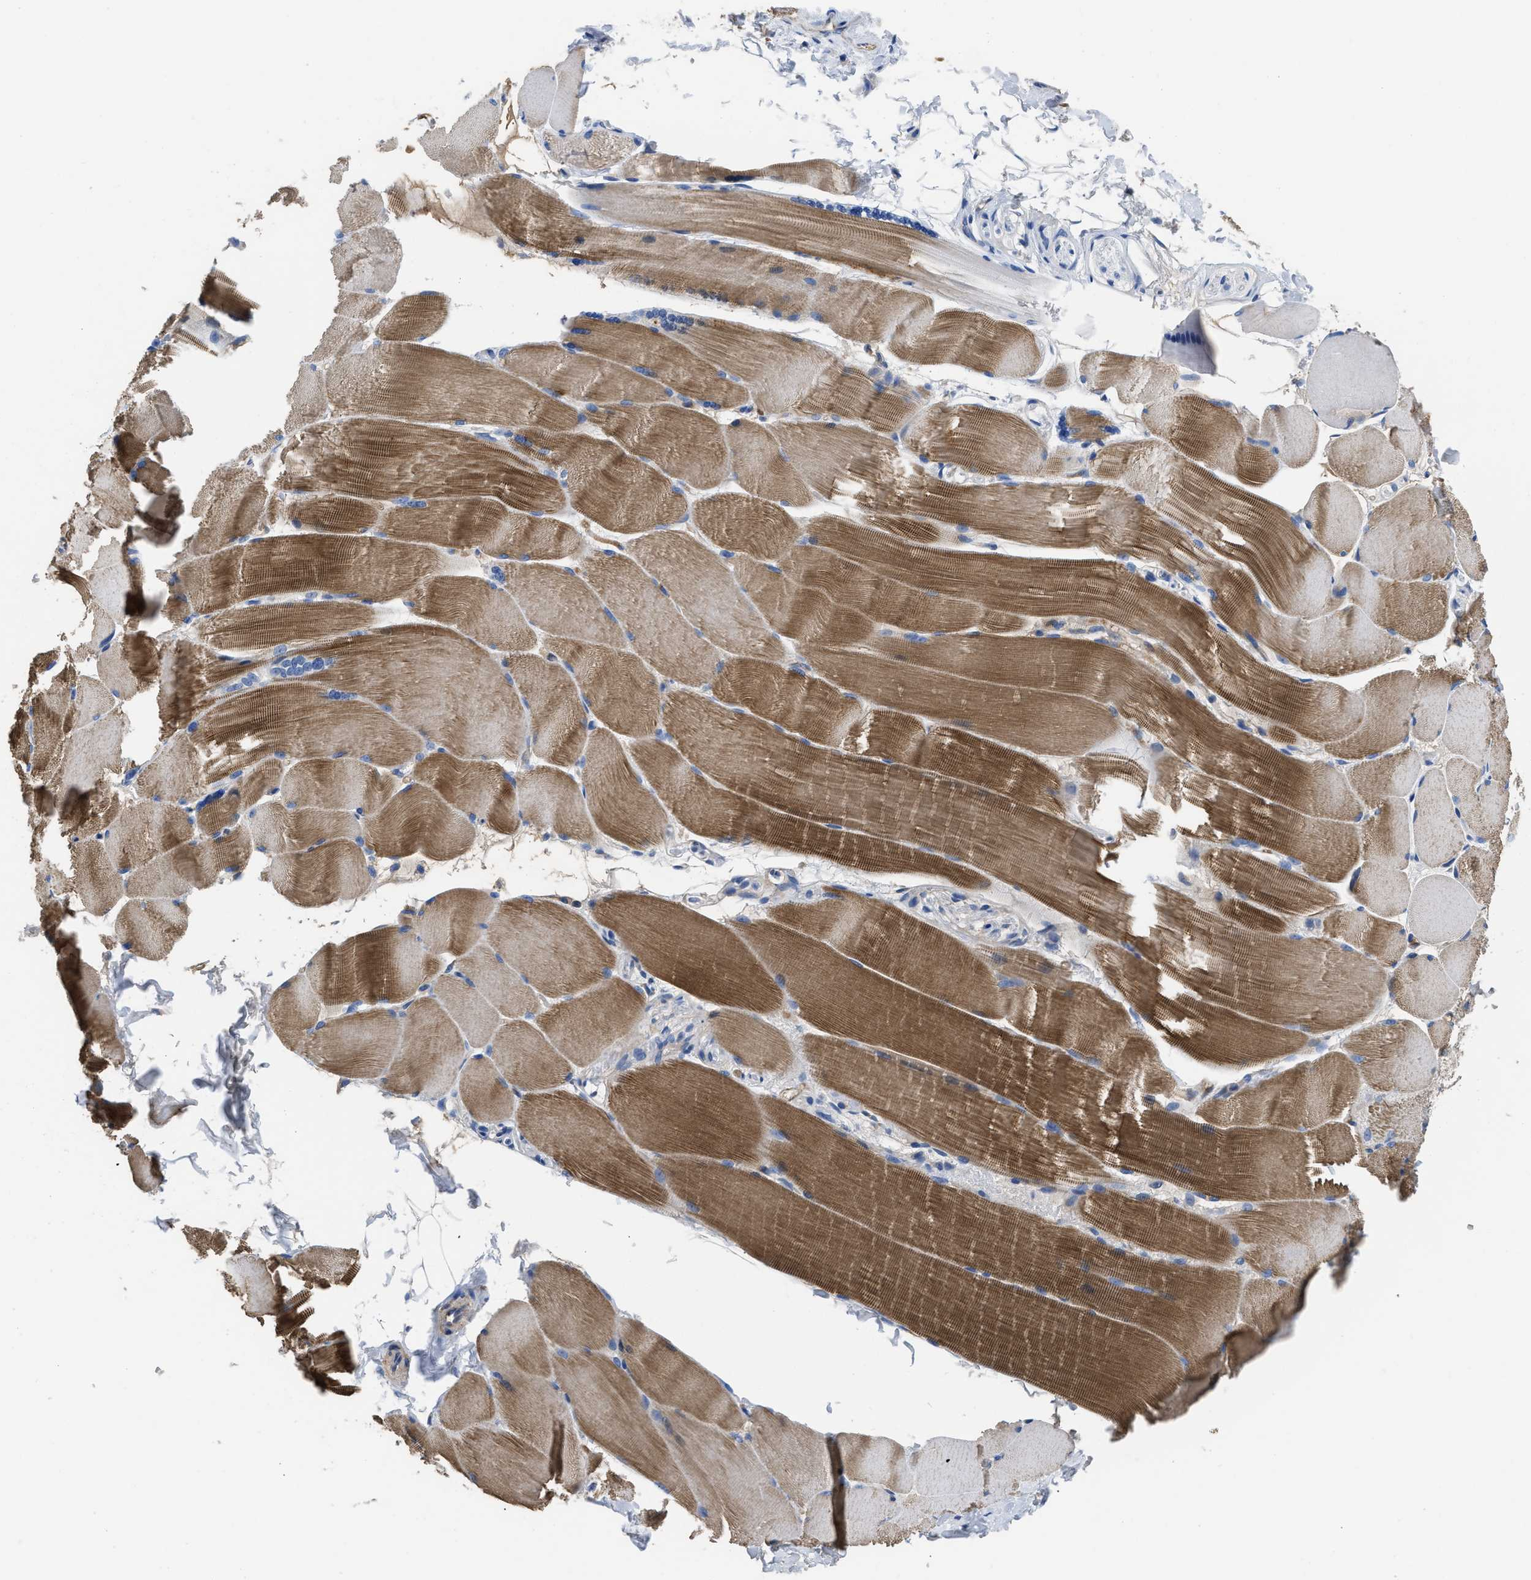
{"staining": {"intensity": "moderate", "quantity": "25%-75%", "location": "cytoplasmic/membranous"}, "tissue": "skeletal muscle", "cell_type": "Myocytes", "image_type": "normal", "snomed": [{"axis": "morphology", "description": "Normal tissue, NOS"}, {"axis": "topography", "description": "Skin"}, {"axis": "topography", "description": "Skeletal muscle"}], "caption": "Immunohistochemistry micrograph of benign skeletal muscle: human skeletal muscle stained using IHC demonstrates medium levels of moderate protein expression localized specifically in the cytoplasmic/membranous of myocytes, appearing as a cytoplasmic/membranous brown color.", "gene": "USP4", "patient": {"sex": "male", "age": 83}}